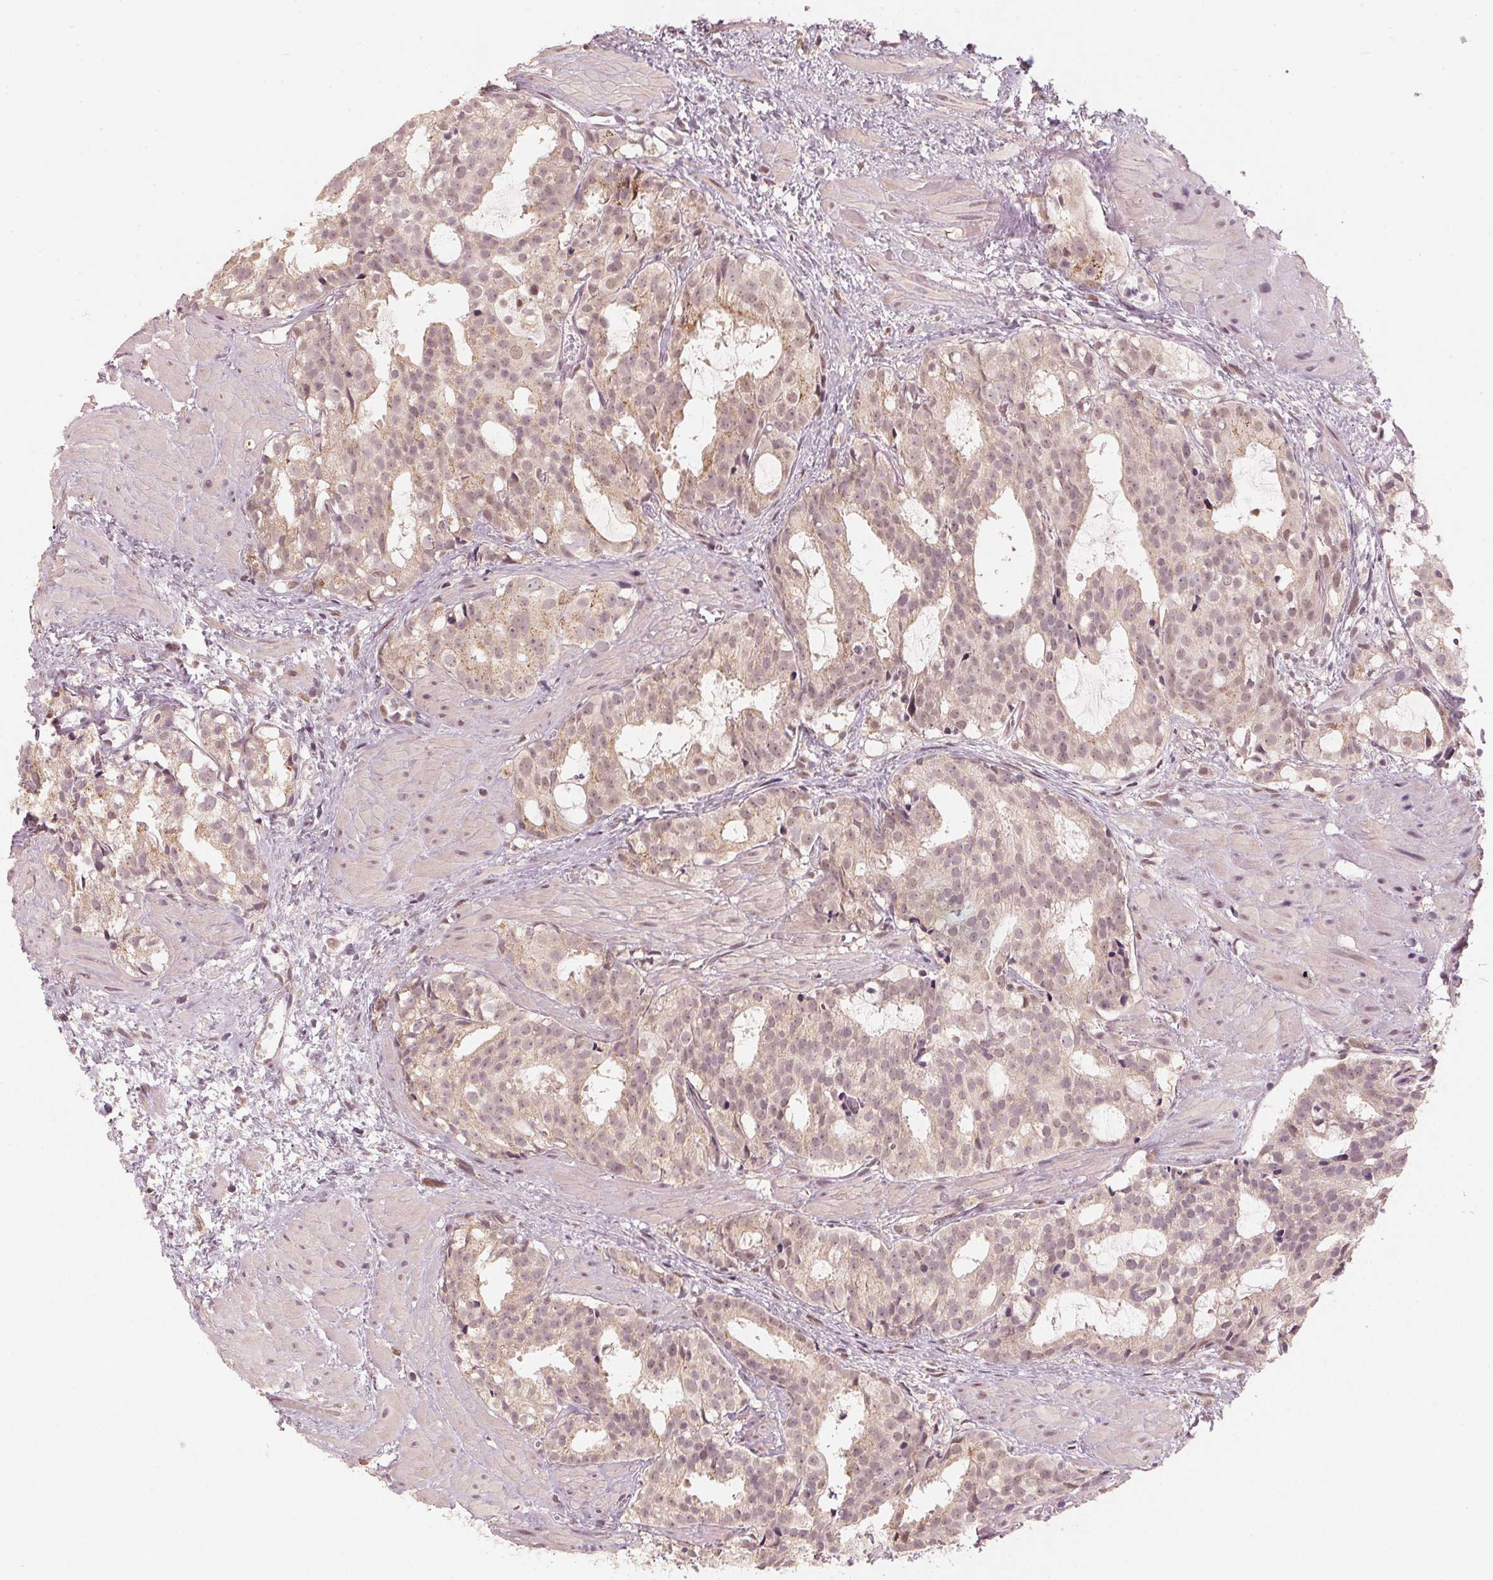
{"staining": {"intensity": "weak", "quantity": "25%-75%", "location": "cytoplasmic/membranous,nuclear"}, "tissue": "prostate cancer", "cell_type": "Tumor cells", "image_type": "cancer", "snomed": [{"axis": "morphology", "description": "Adenocarcinoma, High grade"}, {"axis": "topography", "description": "Prostate"}], "caption": "The photomicrograph displays staining of high-grade adenocarcinoma (prostate), revealing weak cytoplasmic/membranous and nuclear protein expression (brown color) within tumor cells. (IHC, brightfield microscopy, high magnification).", "gene": "C2orf73", "patient": {"sex": "male", "age": 79}}